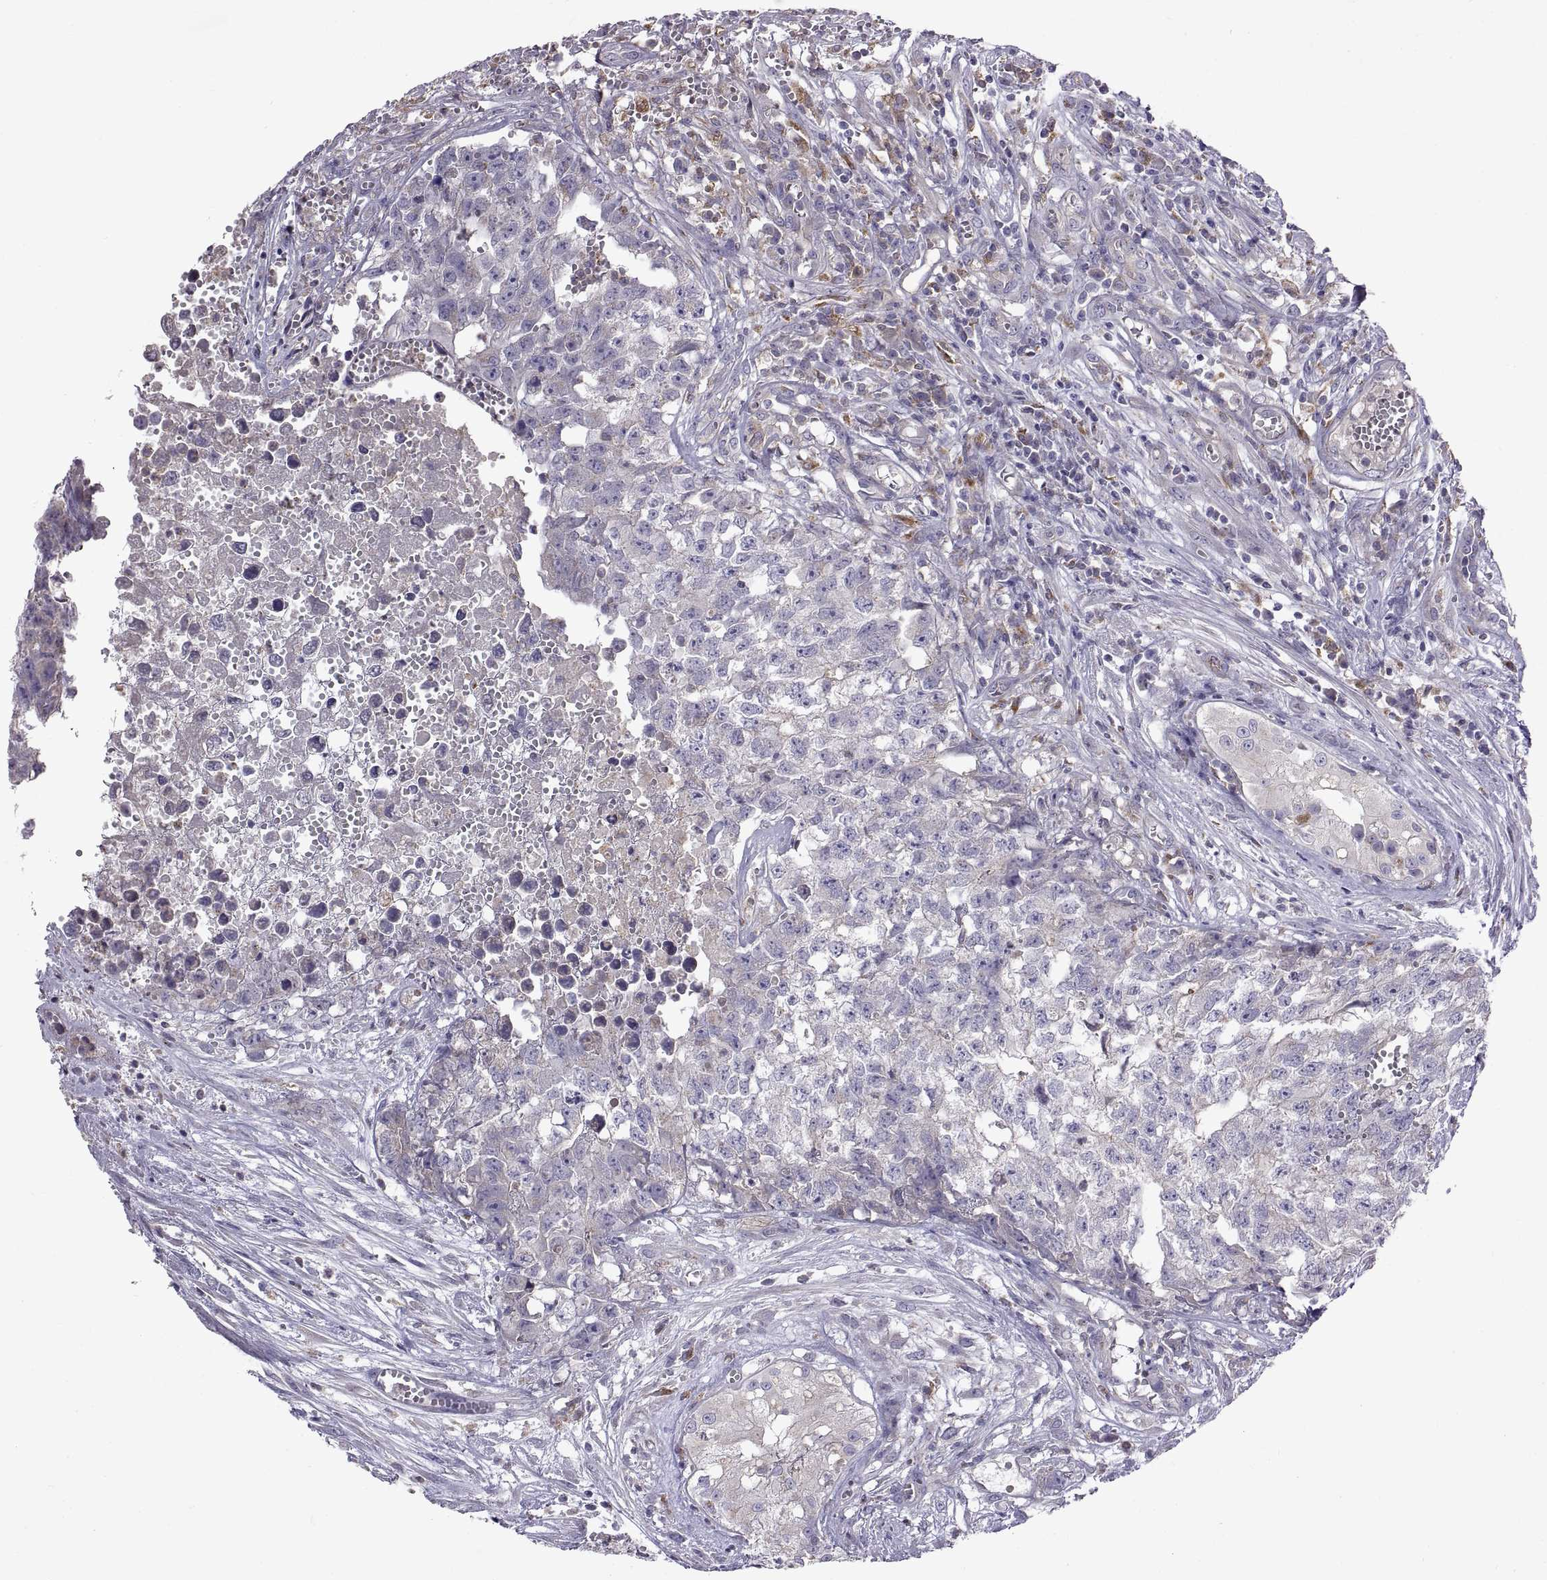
{"staining": {"intensity": "negative", "quantity": "none", "location": "none"}, "tissue": "testis cancer", "cell_type": "Tumor cells", "image_type": "cancer", "snomed": [{"axis": "morphology", "description": "Seminoma, NOS"}, {"axis": "morphology", "description": "Carcinoma, Embryonal, NOS"}, {"axis": "topography", "description": "Testis"}], "caption": "Tumor cells show no significant staining in testis cancer (embryonal carcinoma).", "gene": "ARSL", "patient": {"sex": "male", "age": 22}}